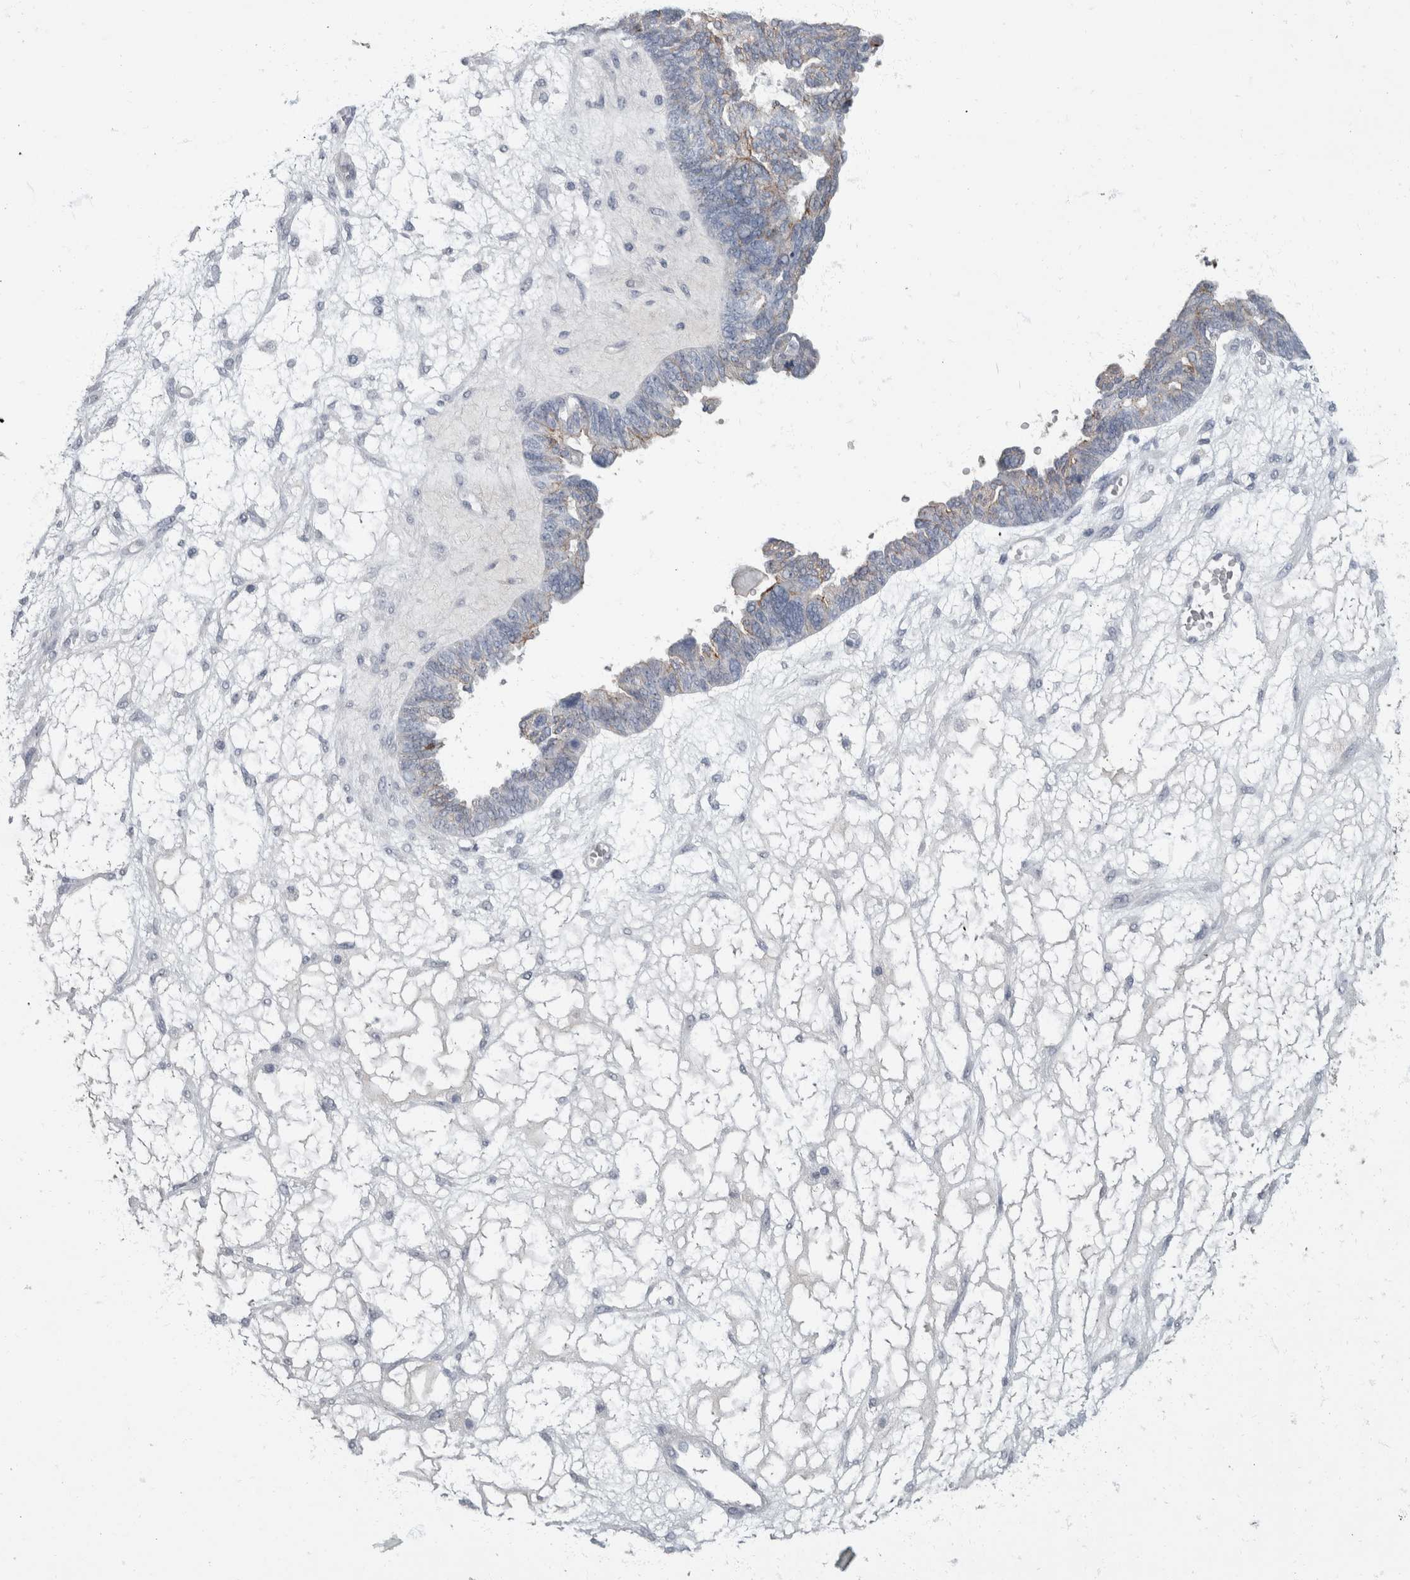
{"staining": {"intensity": "negative", "quantity": "none", "location": "none"}, "tissue": "ovarian cancer", "cell_type": "Tumor cells", "image_type": "cancer", "snomed": [{"axis": "morphology", "description": "Cystadenocarcinoma, serous, NOS"}, {"axis": "topography", "description": "Ovary"}], "caption": "Photomicrograph shows no significant protein staining in tumor cells of ovarian serous cystadenocarcinoma.", "gene": "DSG2", "patient": {"sex": "female", "age": 79}}